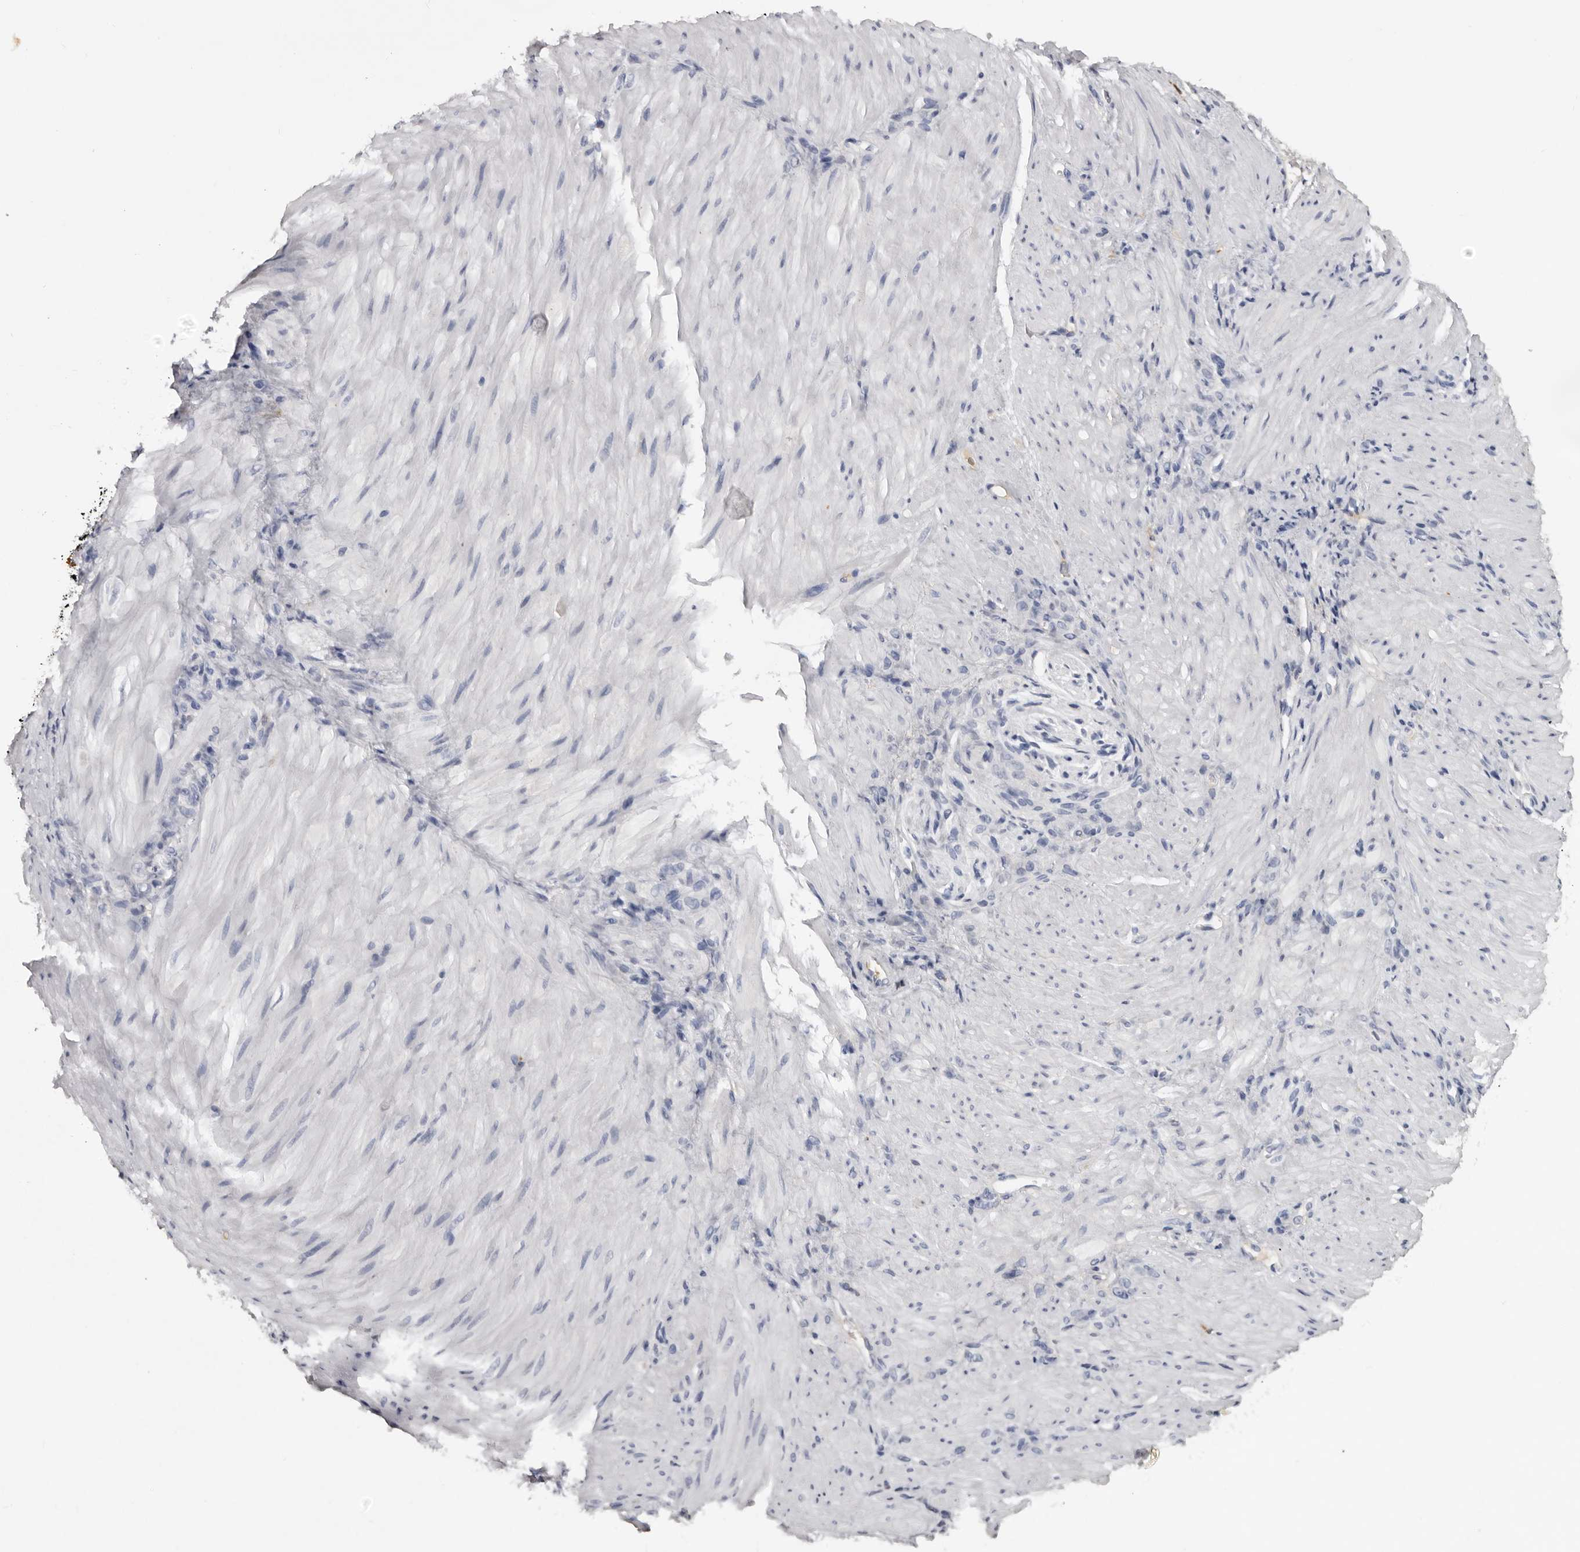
{"staining": {"intensity": "negative", "quantity": "none", "location": "none"}, "tissue": "stomach cancer", "cell_type": "Tumor cells", "image_type": "cancer", "snomed": [{"axis": "morphology", "description": "Normal tissue, NOS"}, {"axis": "morphology", "description": "Adenocarcinoma, NOS"}, {"axis": "topography", "description": "Stomach"}], "caption": "DAB (3,3'-diaminobenzidine) immunohistochemical staining of stomach cancer (adenocarcinoma) displays no significant expression in tumor cells. (Brightfield microscopy of DAB immunohistochemistry at high magnification).", "gene": "KLHL38", "patient": {"sex": "male", "age": 82}}